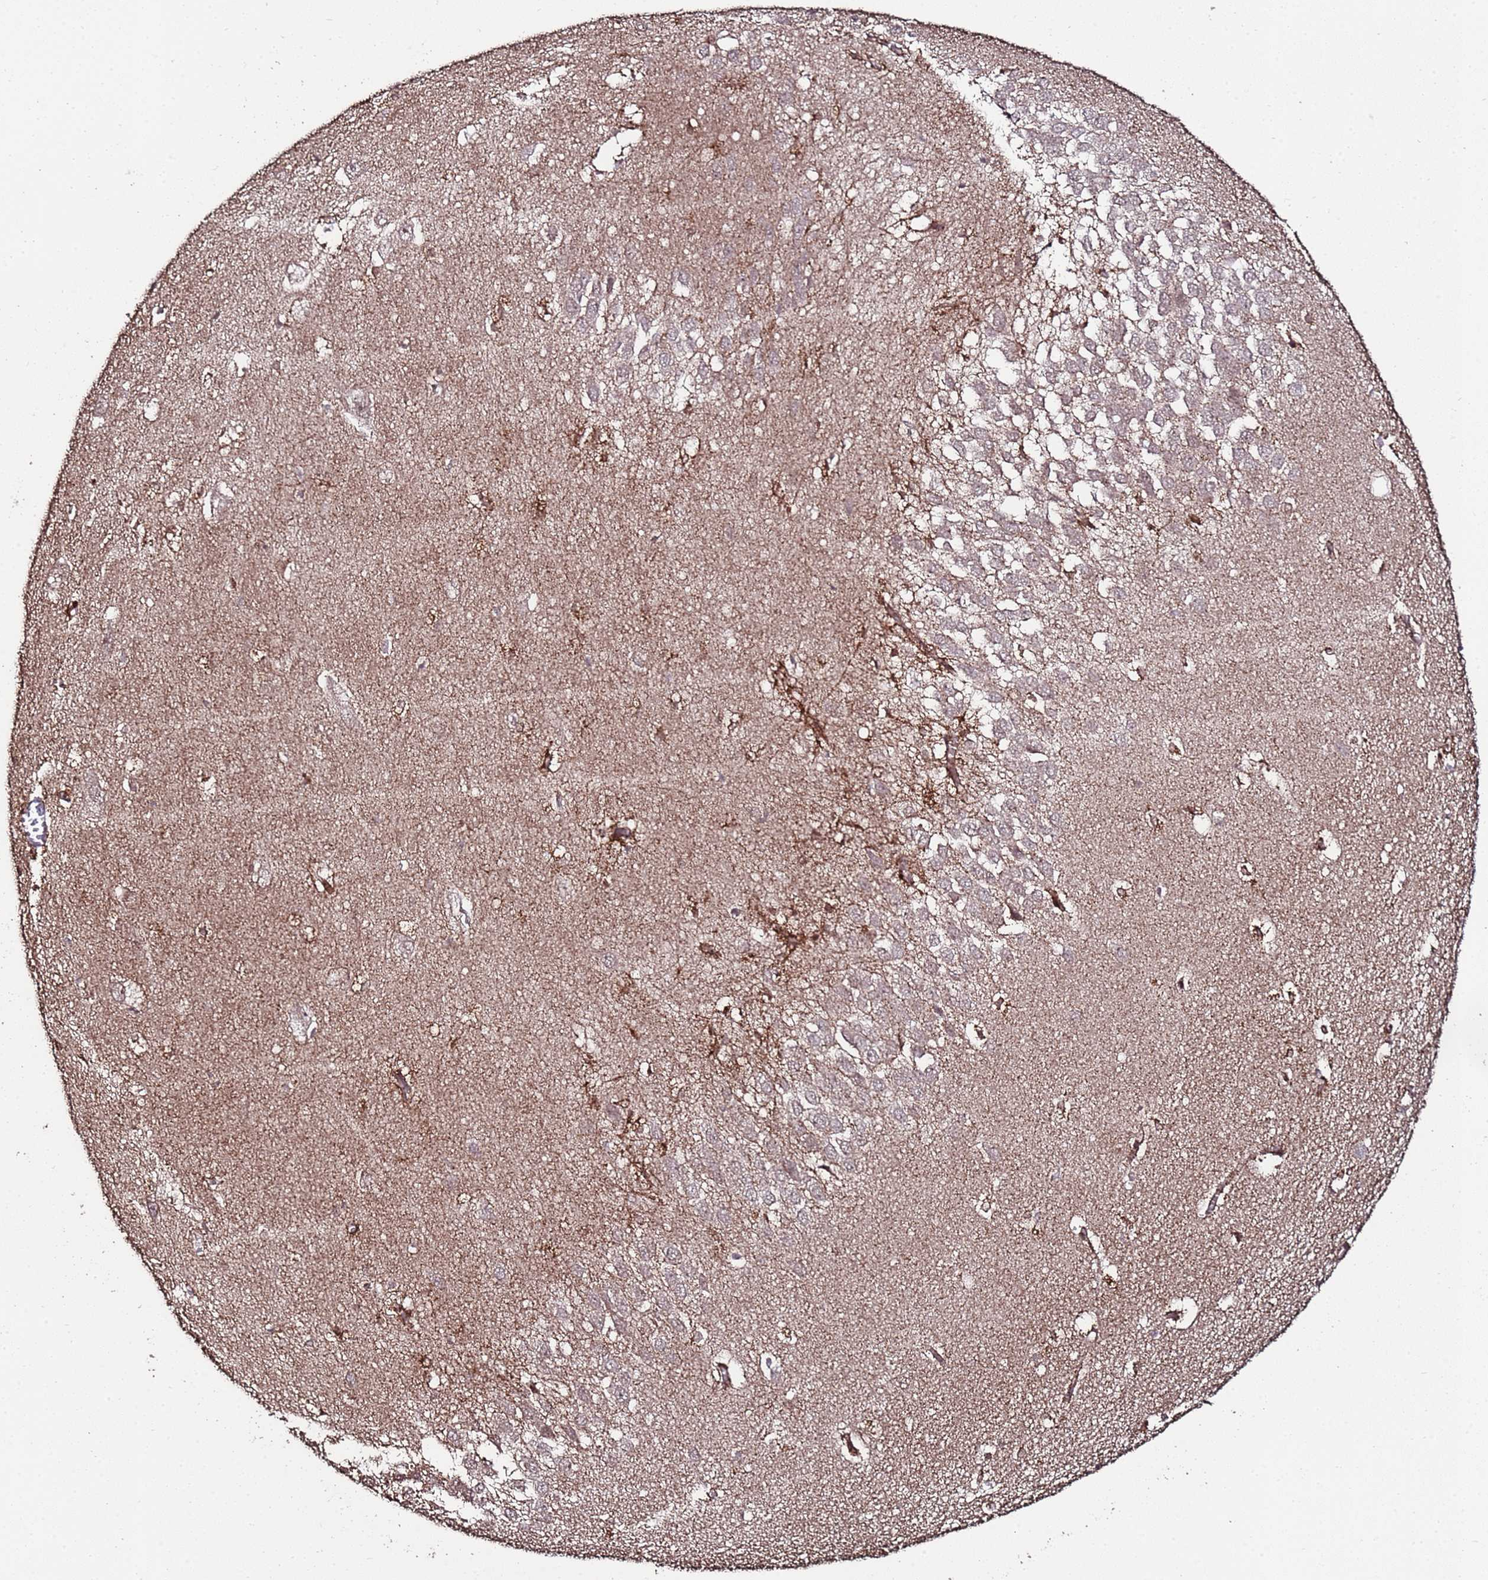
{"staining": {"intensity": "moderate", "quantity": "<25%", "location": "cytoplasmic/membranous"}, "tissue": "hippocampus", "cell_type": "Glial cells", "image_type": "normal", "snomed": [{"axis": "morphology", "description": "Normal tissue, NOS"}, {"axis": "topography", "description": "Hippocampus"}], "caption": "Hippocampus stained for a protein (brown) shows moderate cytoplasmic/membranous positive staining in about <25% of glial cells.", "gene": "PRODH", "patient": {"sex": "female", "age": 64}}